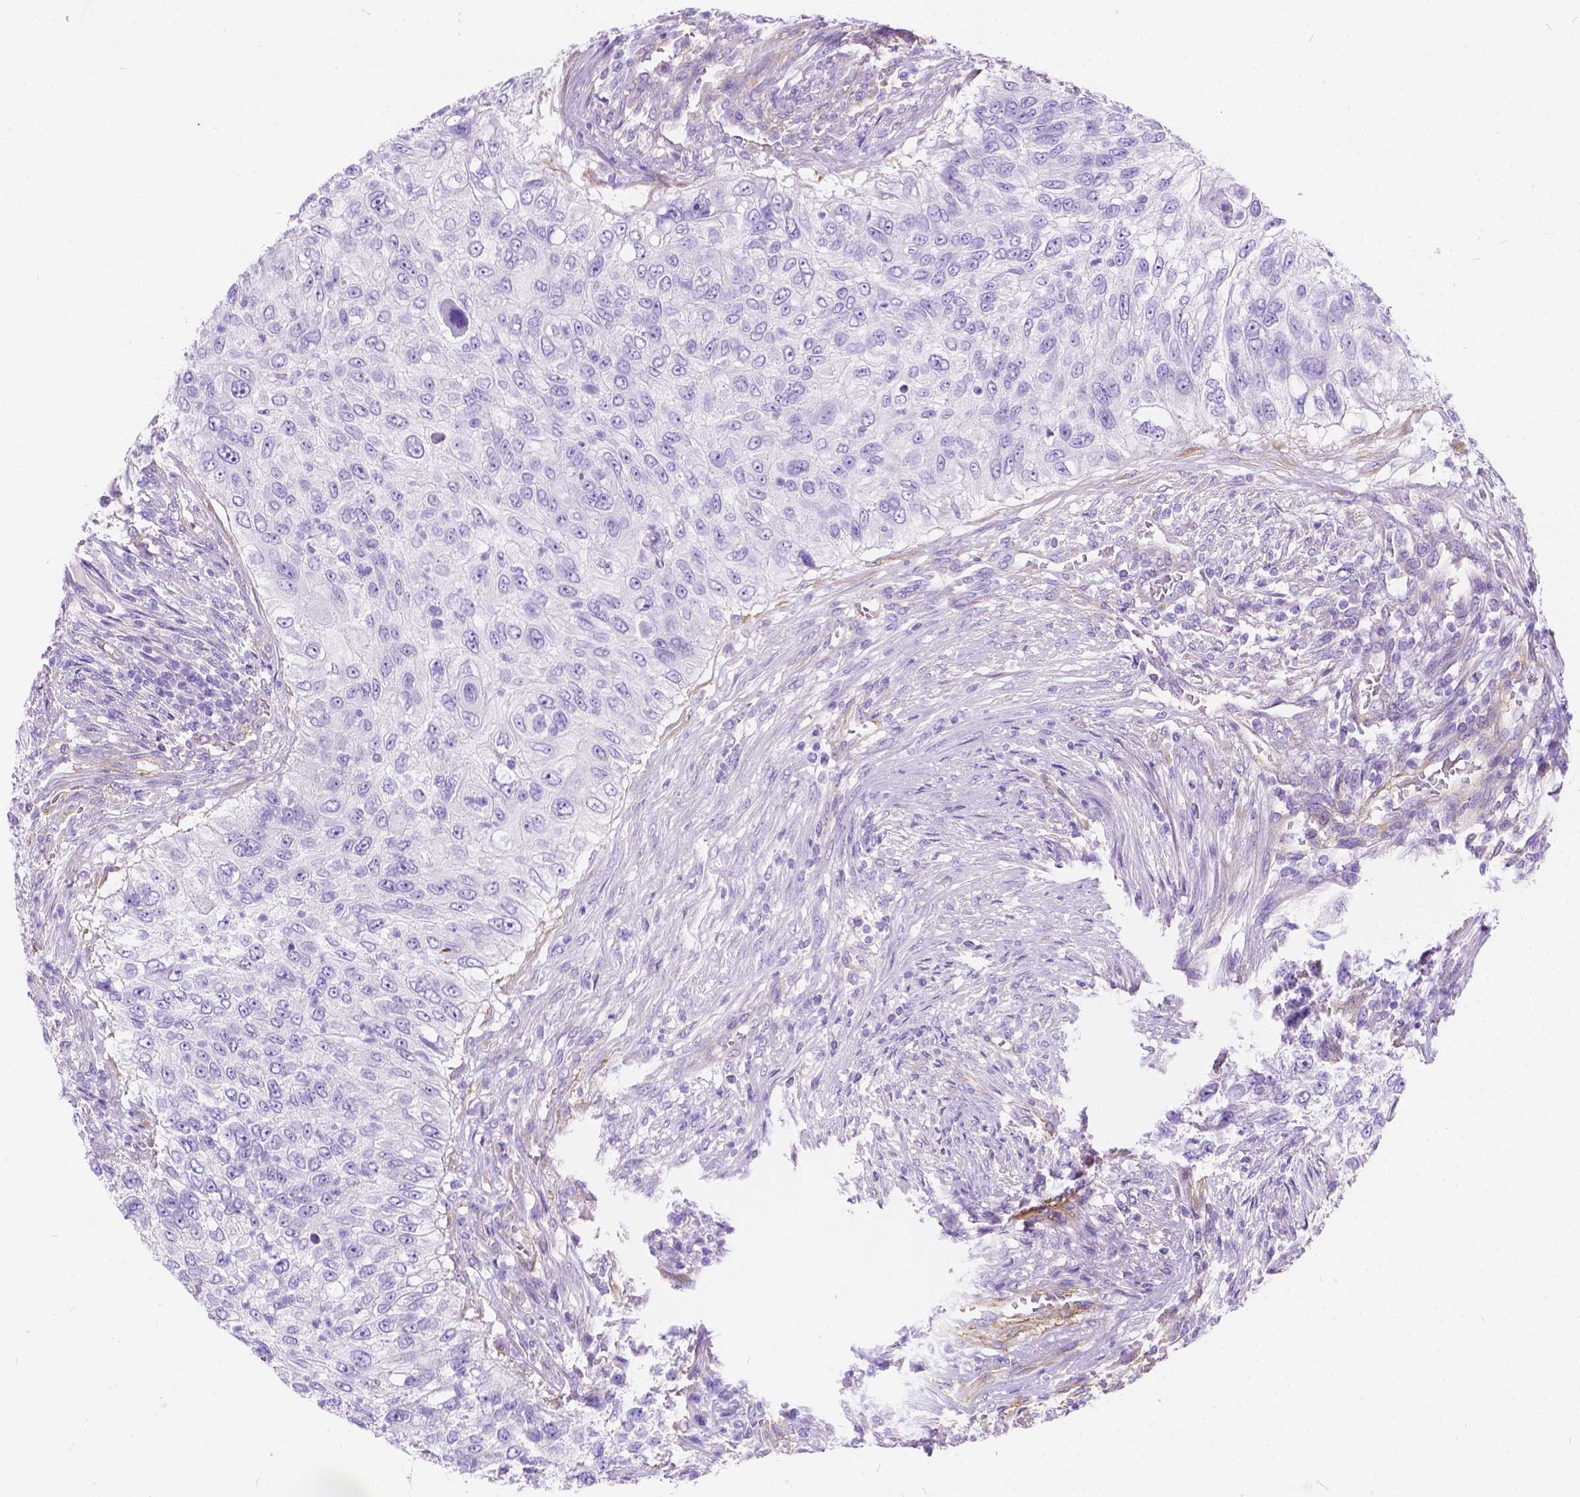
{"staining": {"intensity": "negative", "quantity": "none", "location": "none"}, "tissue": "urothelial cancer", "cell_type": "Tumor cells", "image_type": "cancer", "snomed": [{"axis": "morphology", "description": "Urothelial carcinoma, High grade"}, {"axis": "topography", "description": "Urinary bladder"}], "caption": "Tumor cells show no significant expression in urothelial carcinoma (high-grade).", "gene": "CHRM1", "patient": {"sex": "female", "age": 60}}